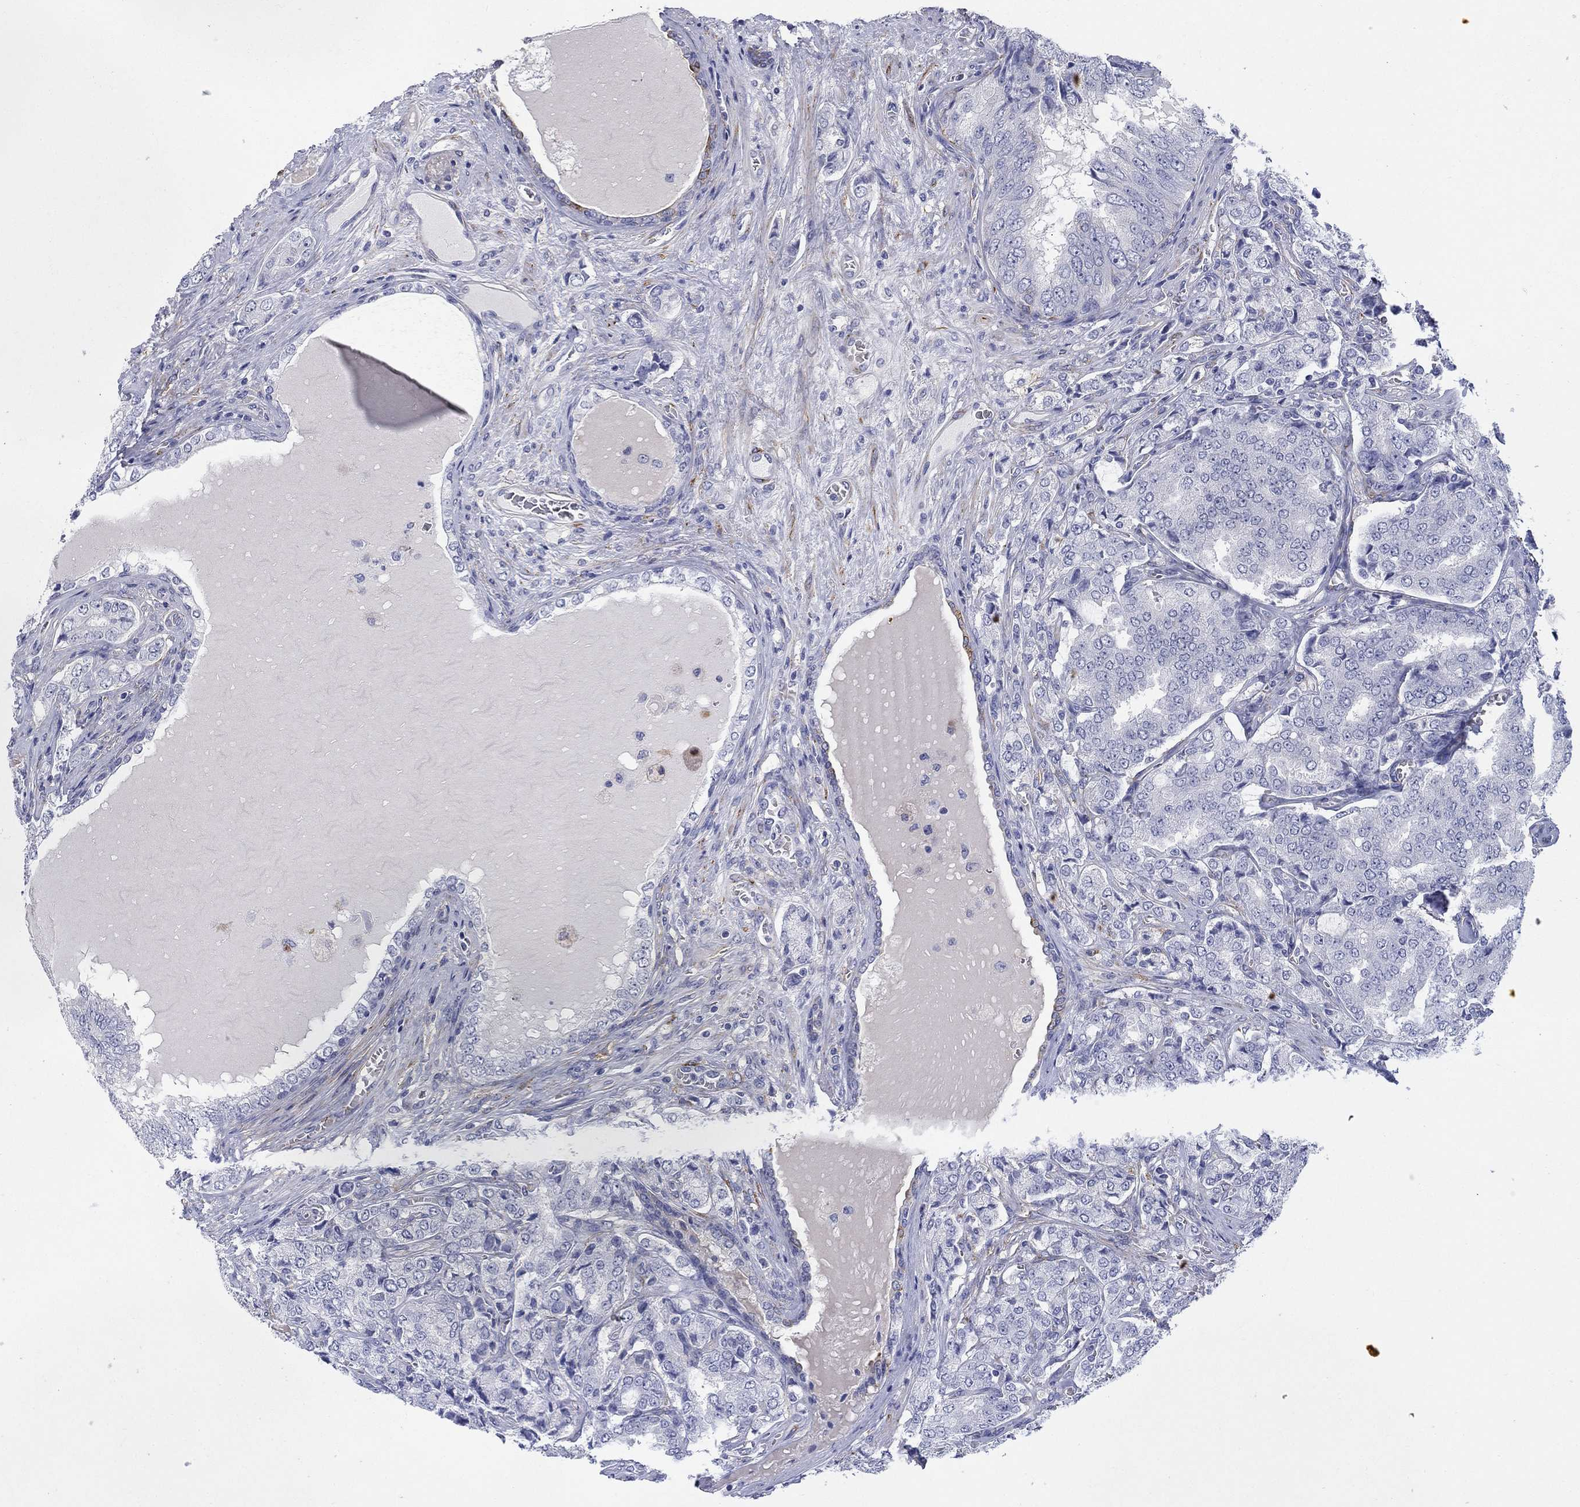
{"staining": {"intensity": "negative", "quantity": "none", "location": "none"}, "tissue": "prostate cancer", "cell_type": "Tumor cells", "image_type": "cancer", "snomed": [{"axis": "morphology", "description": "Adenocarcinoma, NOS"}, {"axis": "topography", "description": "Prostate"}], "caption": "This is an immunohistochemistry photomicrograph of human adenocarcinoma (prostate). There is no positivity in tumor cells.", "gene": "PTPRZ1", "patient": {"sex": "male", "age": 65}}